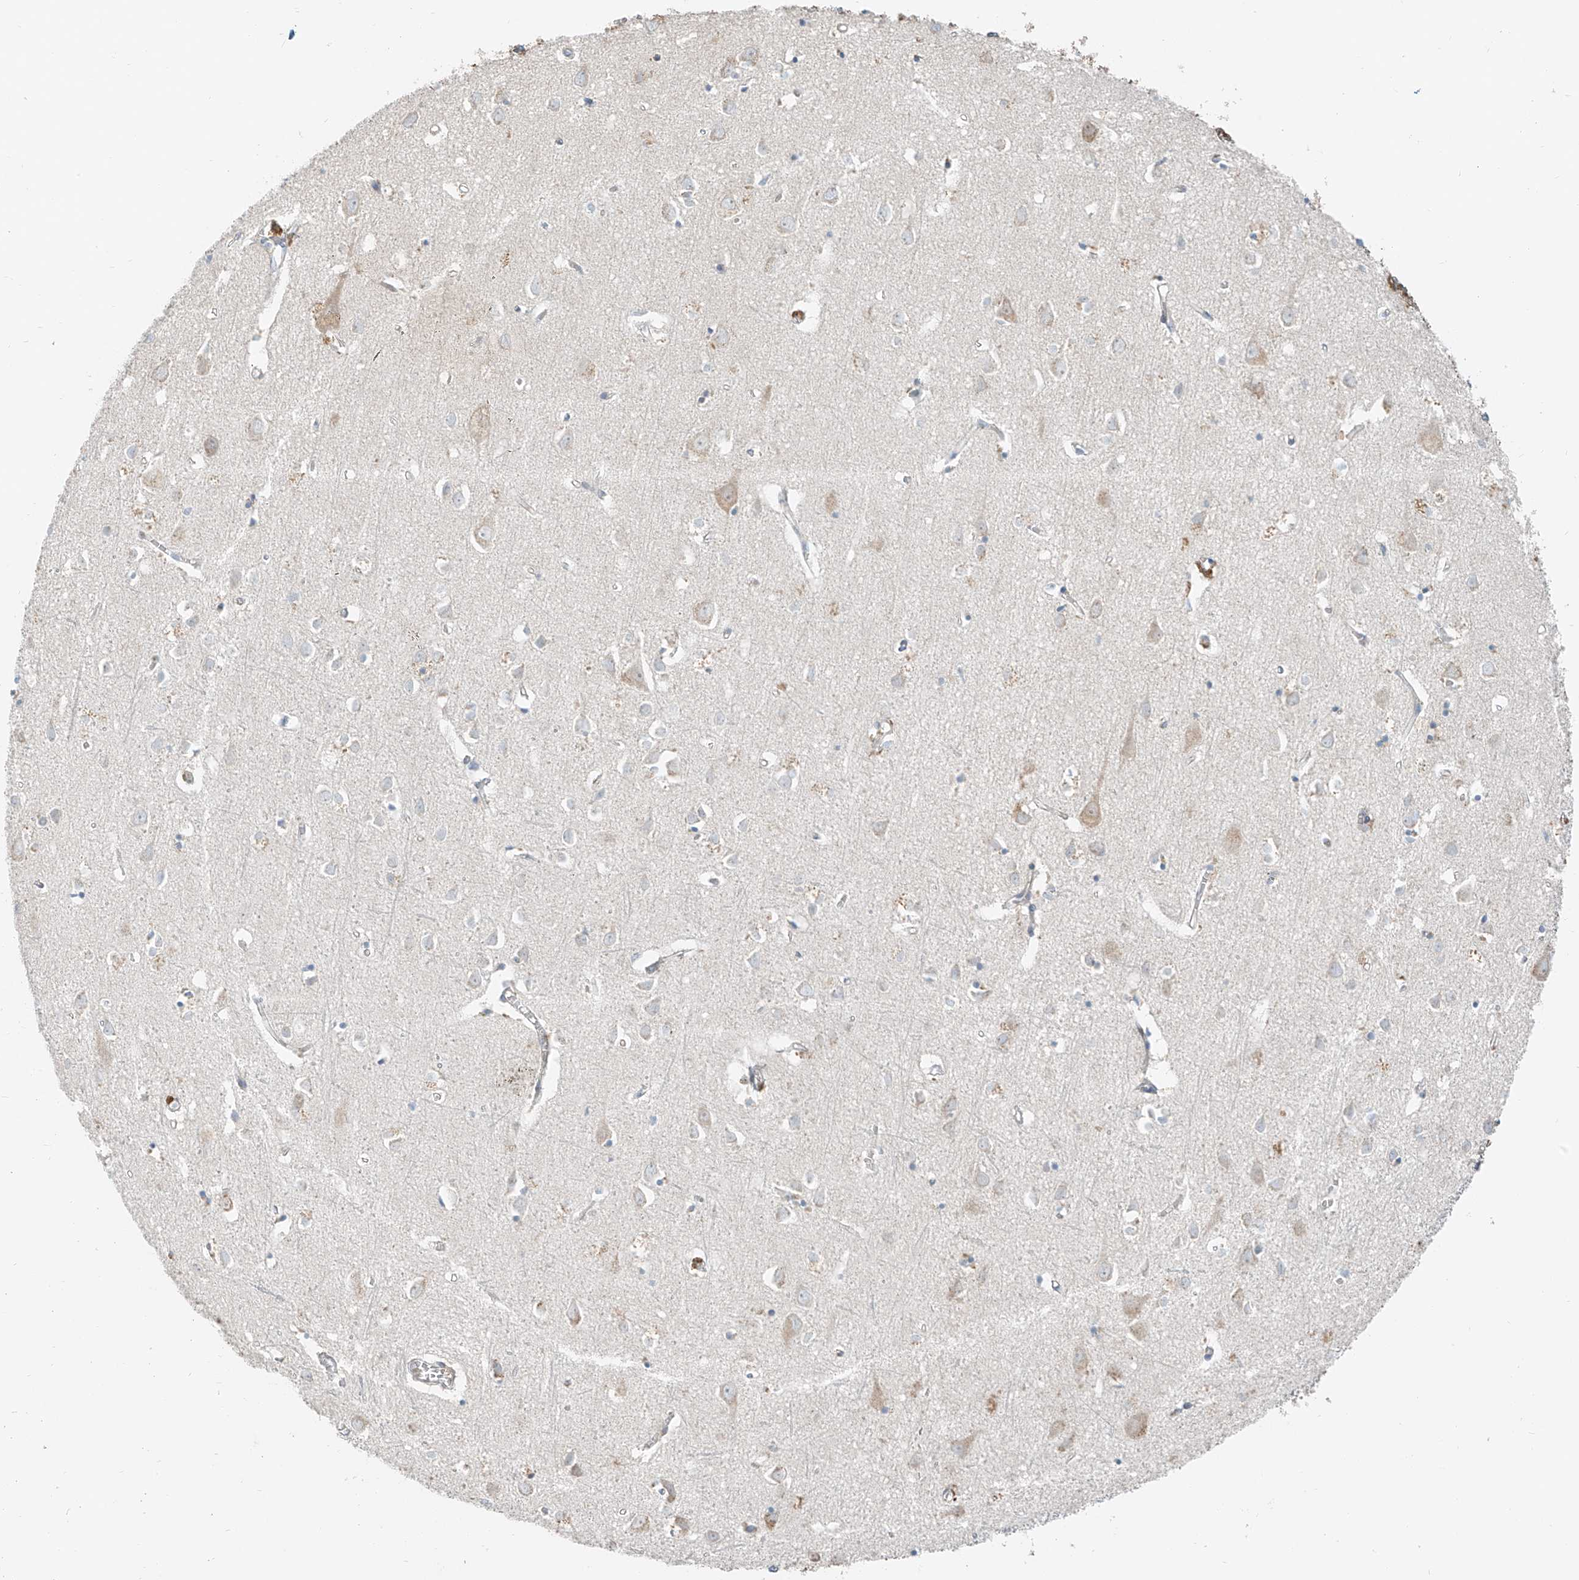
{"staining": {"intensity": "weak", "quantity": "25%-75%", "location": "cytoplasmic/membranous"}, "tissue": "cerebral cortex", "cell_type": "Endothelial cells", "image_type": "normal", "snomed": [{"axis": "morphology", "description": "Normal tissue, NOS"}, {"axis": "topography", "description": "Cerebral cortex"}], "caption": "Protein analysis of normal cerebral cortex exhibits weak cytoplasmic/membranous positivity in approximately 25%-75% of endothelial cells.", "gene": "FSTL1", "patient": {"sex": "female", "age": 64}}